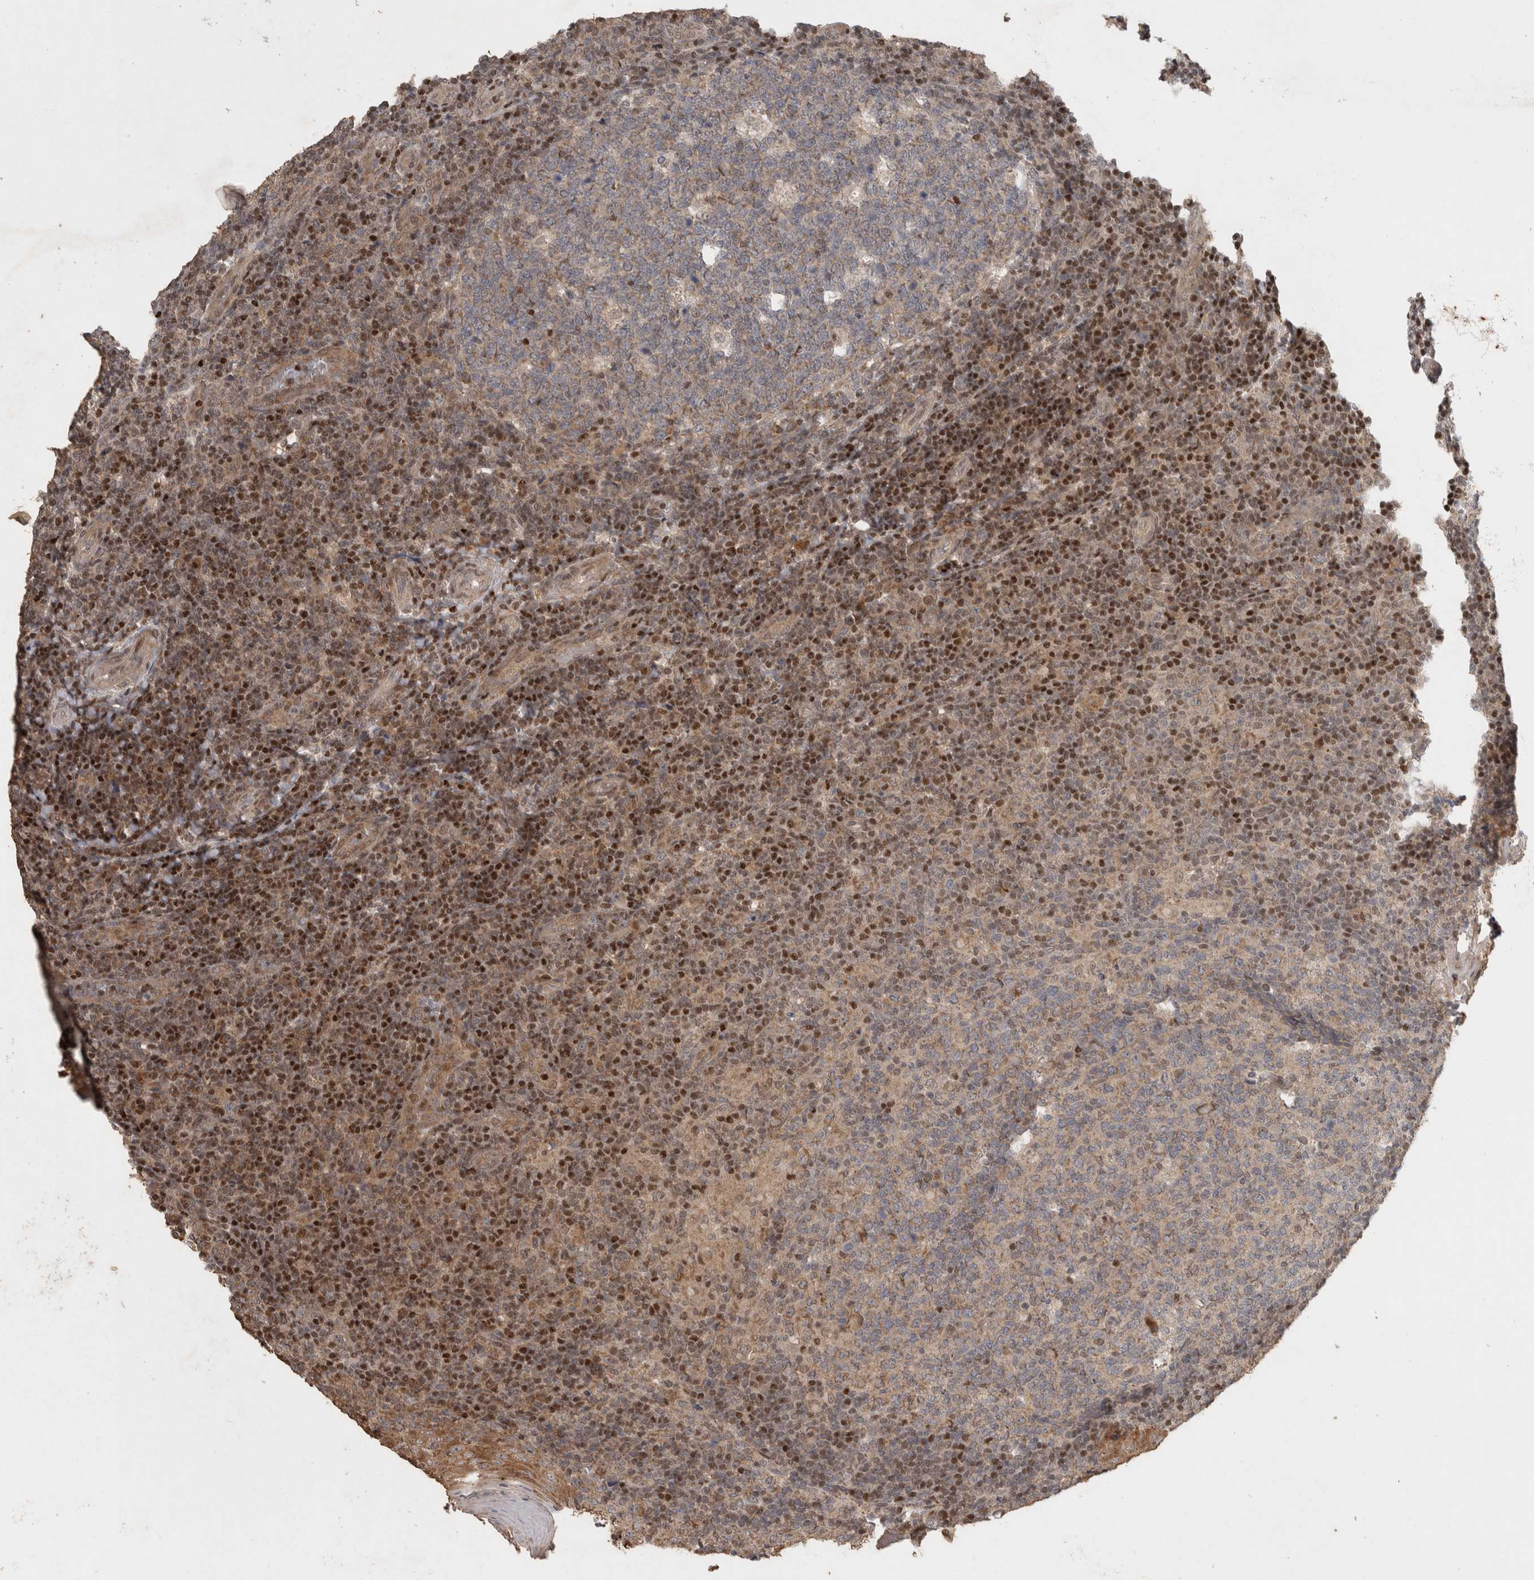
{"staining": {"intensity": "weak", "quantity": ">75%", "location": "cytoplasmic/membranous"}, "tissue": "tonsil", "cell_type": "Germinal center cells", "image_type": "normal", "snomed": [{"axis": "morphology", "description": "Normal tissue, NOS"}, {"axis": "topography", "description": "Tonsil"}], "caption": "There is low levels of weak cytoplasmic/membranous staining in germinal center cells of unremarkable tonsil, as demonstrated by immunohistochemical staining (brown color).", "gene": "KDM8", "patient": {"sex": "female", "age": 19}}